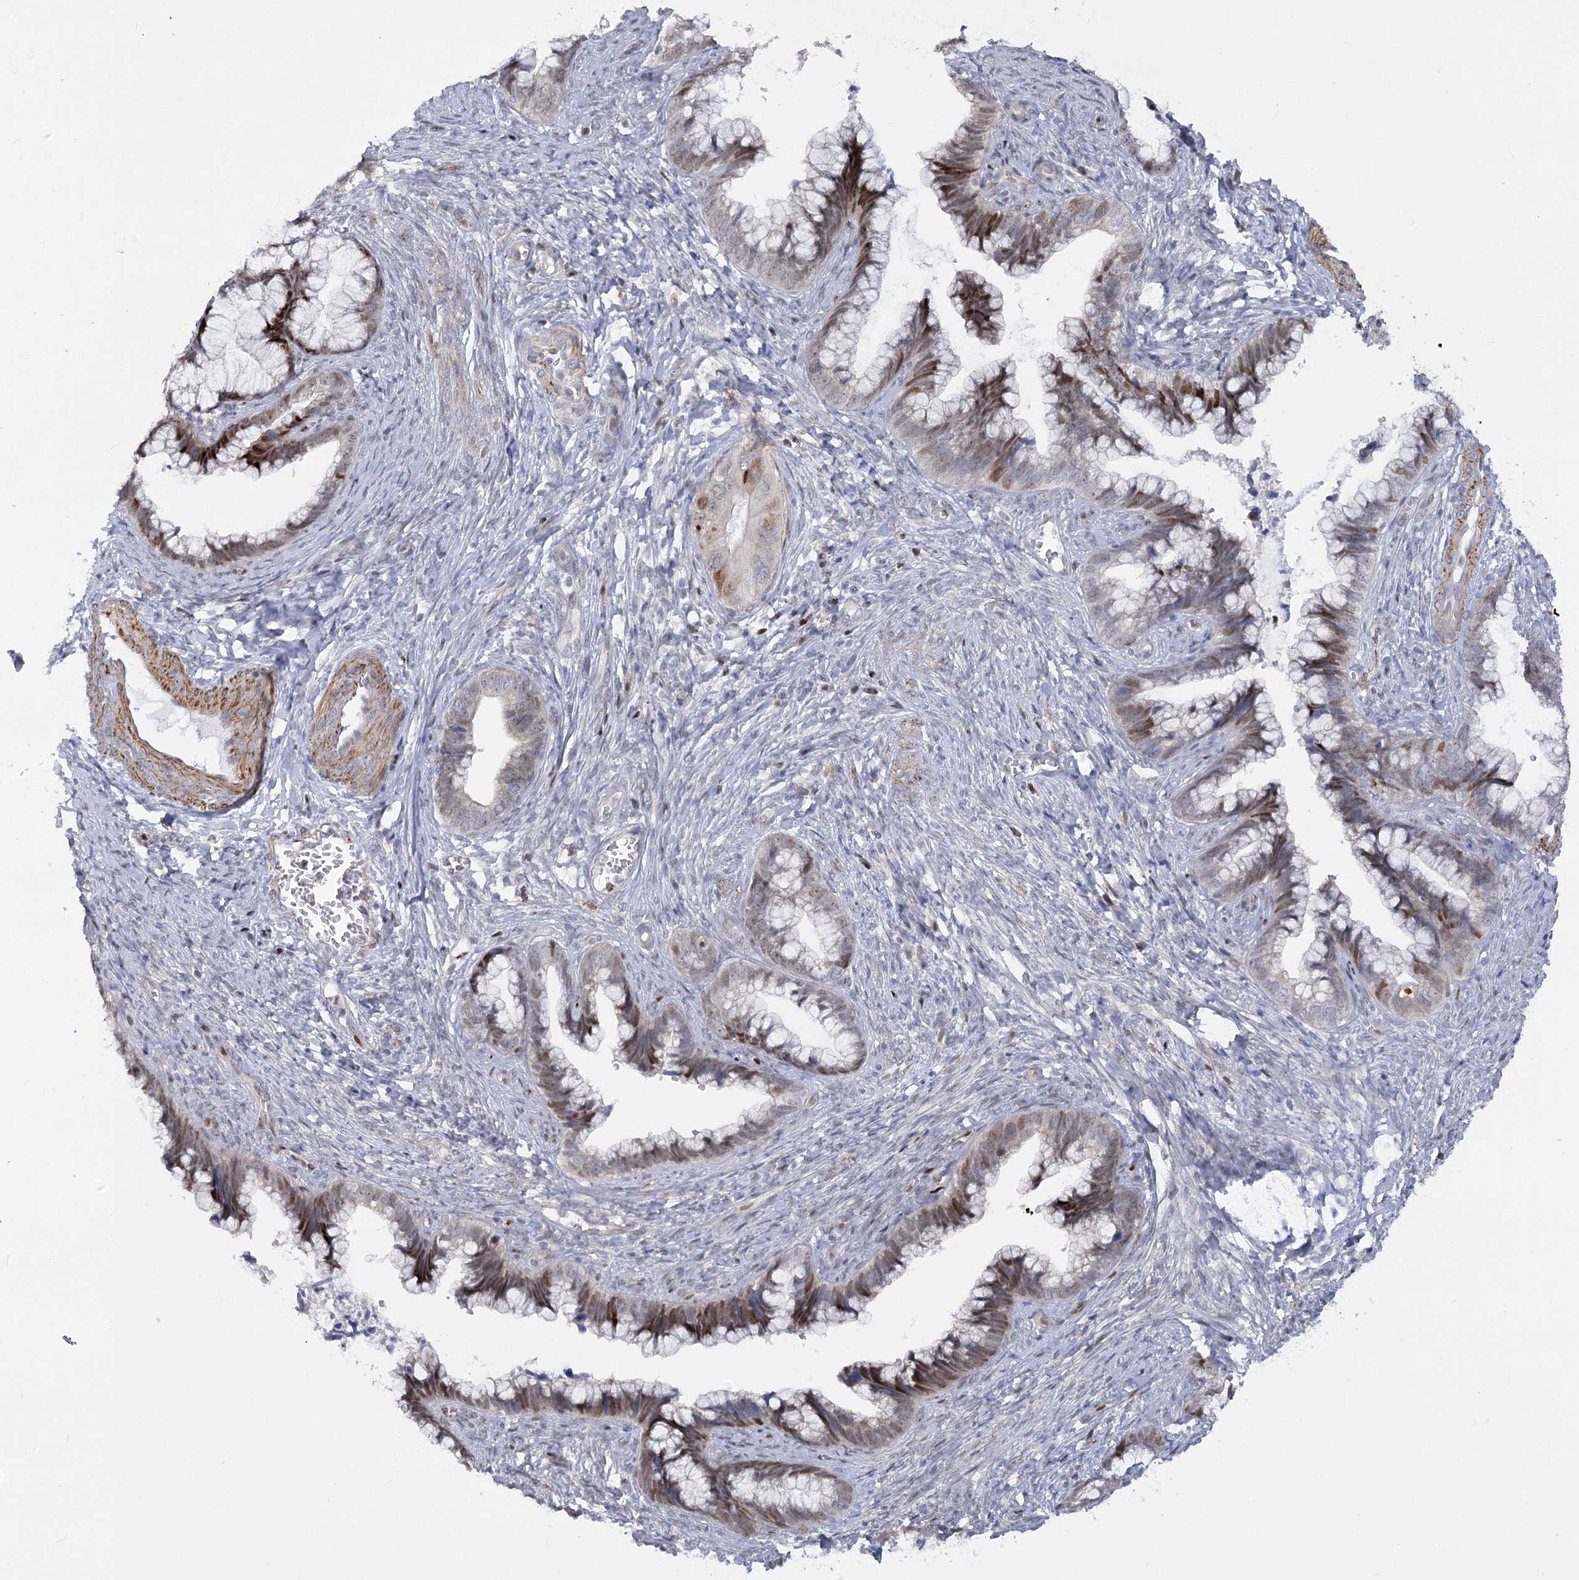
{"staining": {"intensity": "moderate", "quantity": "25%-75%", "location": "nuclear"}, "tissue": "cervical cancer", "cell_type": "Tumor cells", "image_type": "cancer", "snomed": [{"axis": "morphology", "description": "Adenocarcinoma, NOS"}, {"axis": "topography", "description": "Cervix"}], "caption": "The photomicrograph displays staining of cervical adenocarcinoma, revealing moderate nuclear protein staining (brown color) within tumor cells.", "gene": "ARSI", "patient": {"sex": "female", "age": 44}}